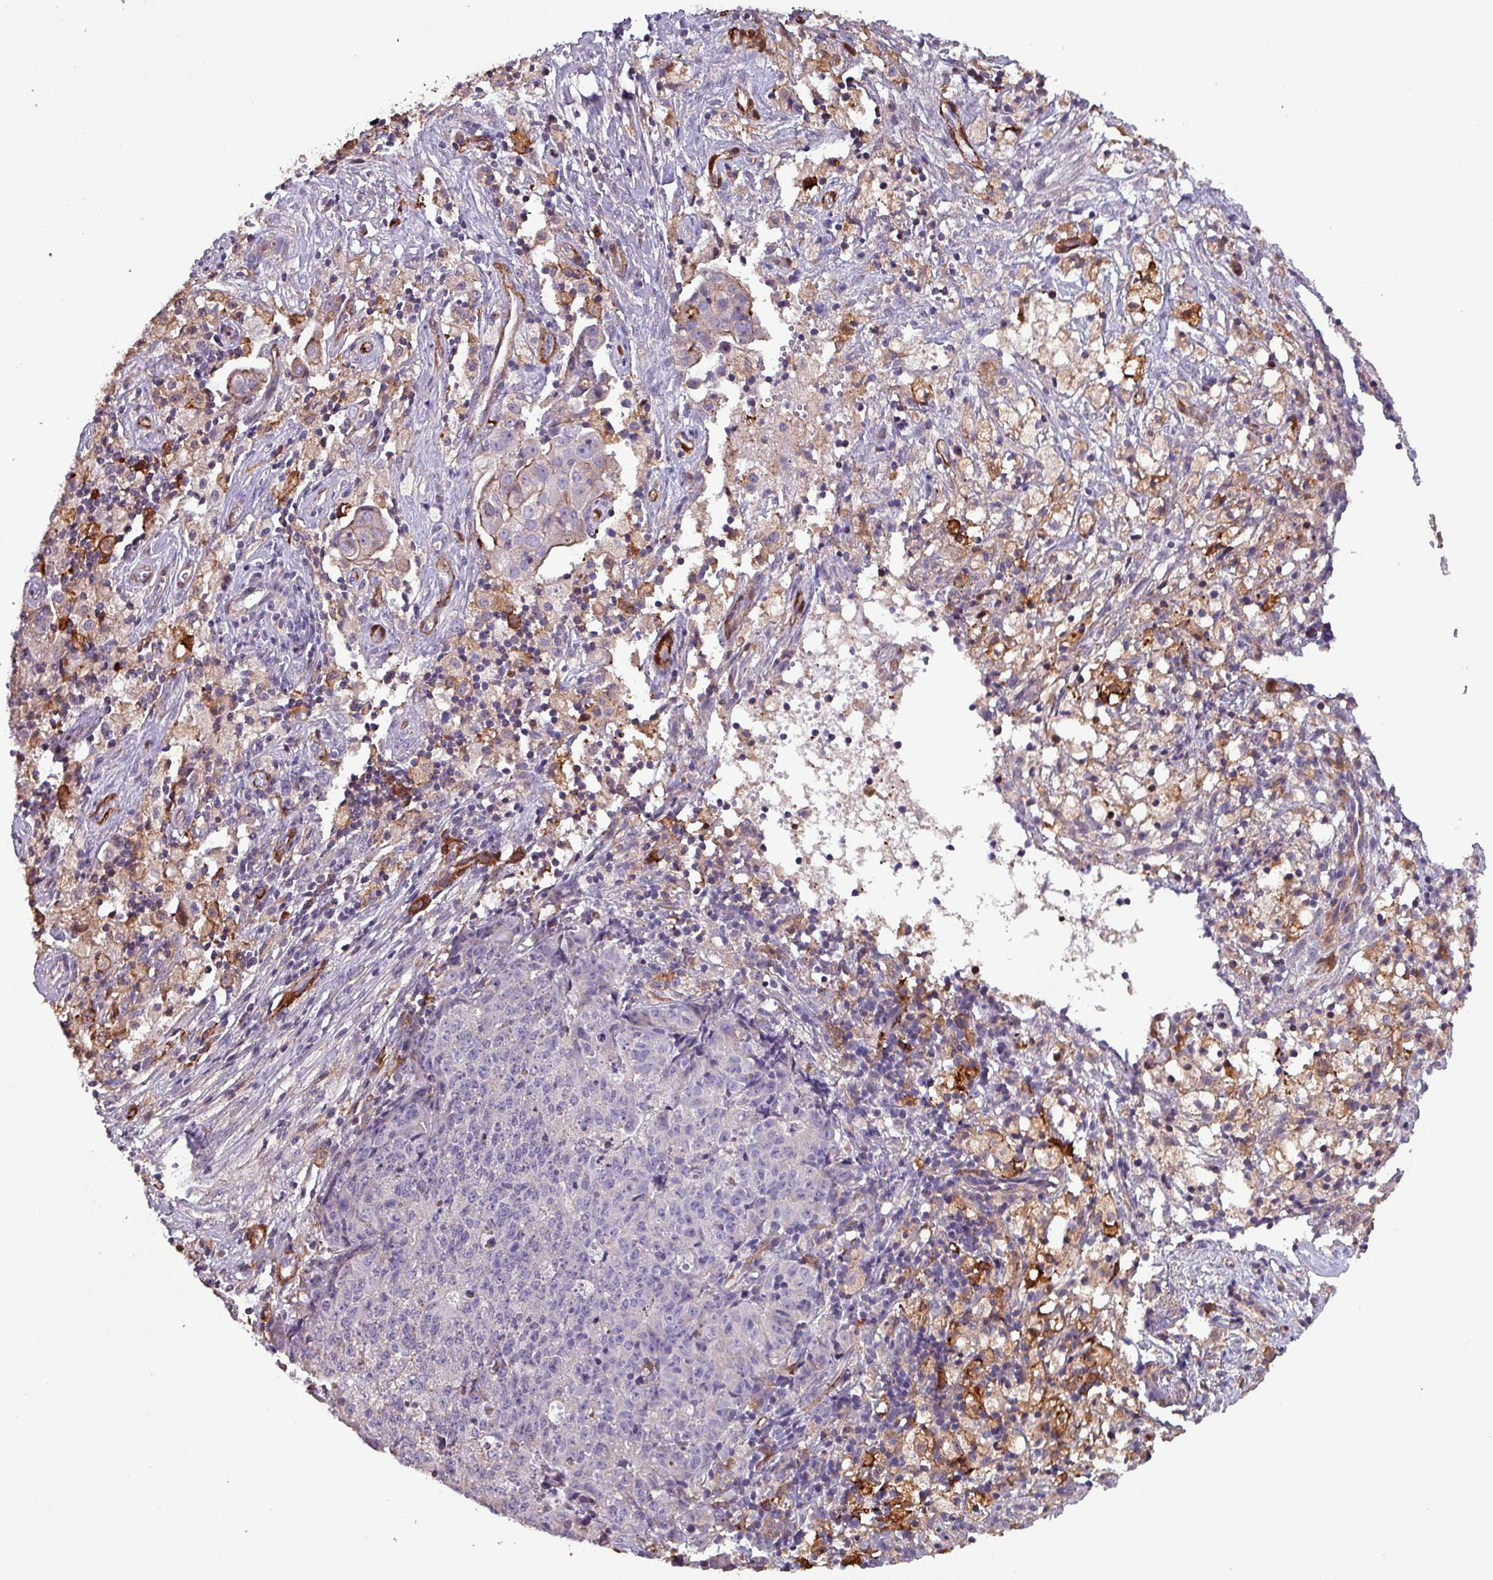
{"staining": {"intensity": "moderate", "quantity": "<25%", "location": "cytoplasmic/membranous"}, "tissue": "ovarian cancer", "cell_type": "Tumor cells", "image_type": "cancer", "snomed": [{"axis": "morphology", "description": "Carcinoma, endometroid"}, {"axis": "topography", "description": "Ovary"}], "caption": "Human ovarian endometroid carcinoma stained for a protein (brown) reveals moderate cytoplasmic/membranous positive positivity in about <25% of tumor cells.", "gene": "SCIN", "patient": {"sex": "female", "age": 42}}